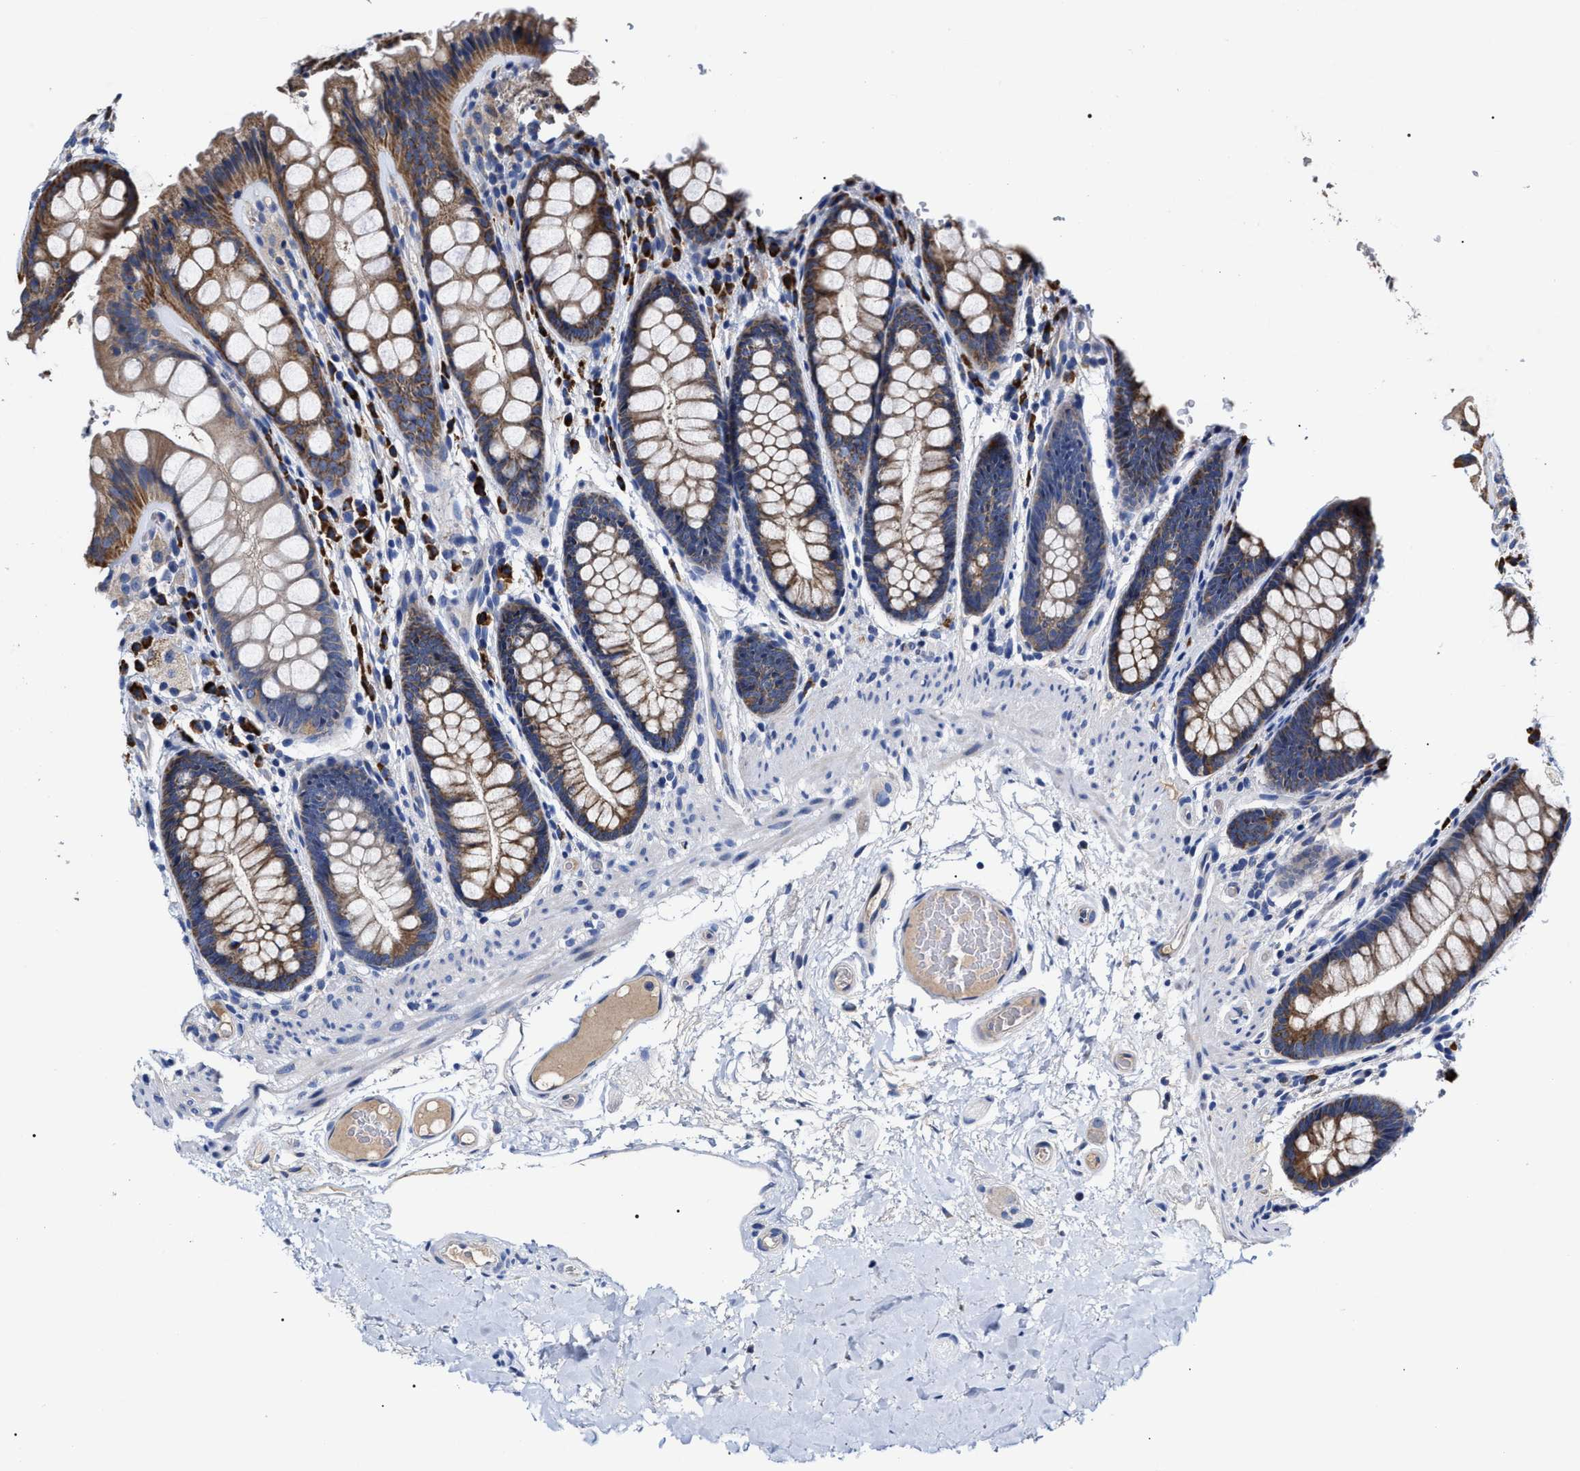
{"staining": {"intensity": "weak", "quantity": ">75%", "location": "cytoplasmic/membranous"}, "tissue": "colon", "cell_type": "Endothelial cells", "image_type": "normal", "snomed": [{"axis": "morphology", "description": "Normal tissue, NOS"}, {"axis": "topography", "description": "Colon"}], "caption": "This micrograph reveals IHC staining of normal colon, with low weak cytoplasmic/membranous positivity in approximately >75% of endothelial cells.", "gene": "MACC1", "patient": {"sex": "female", "age": 56}}